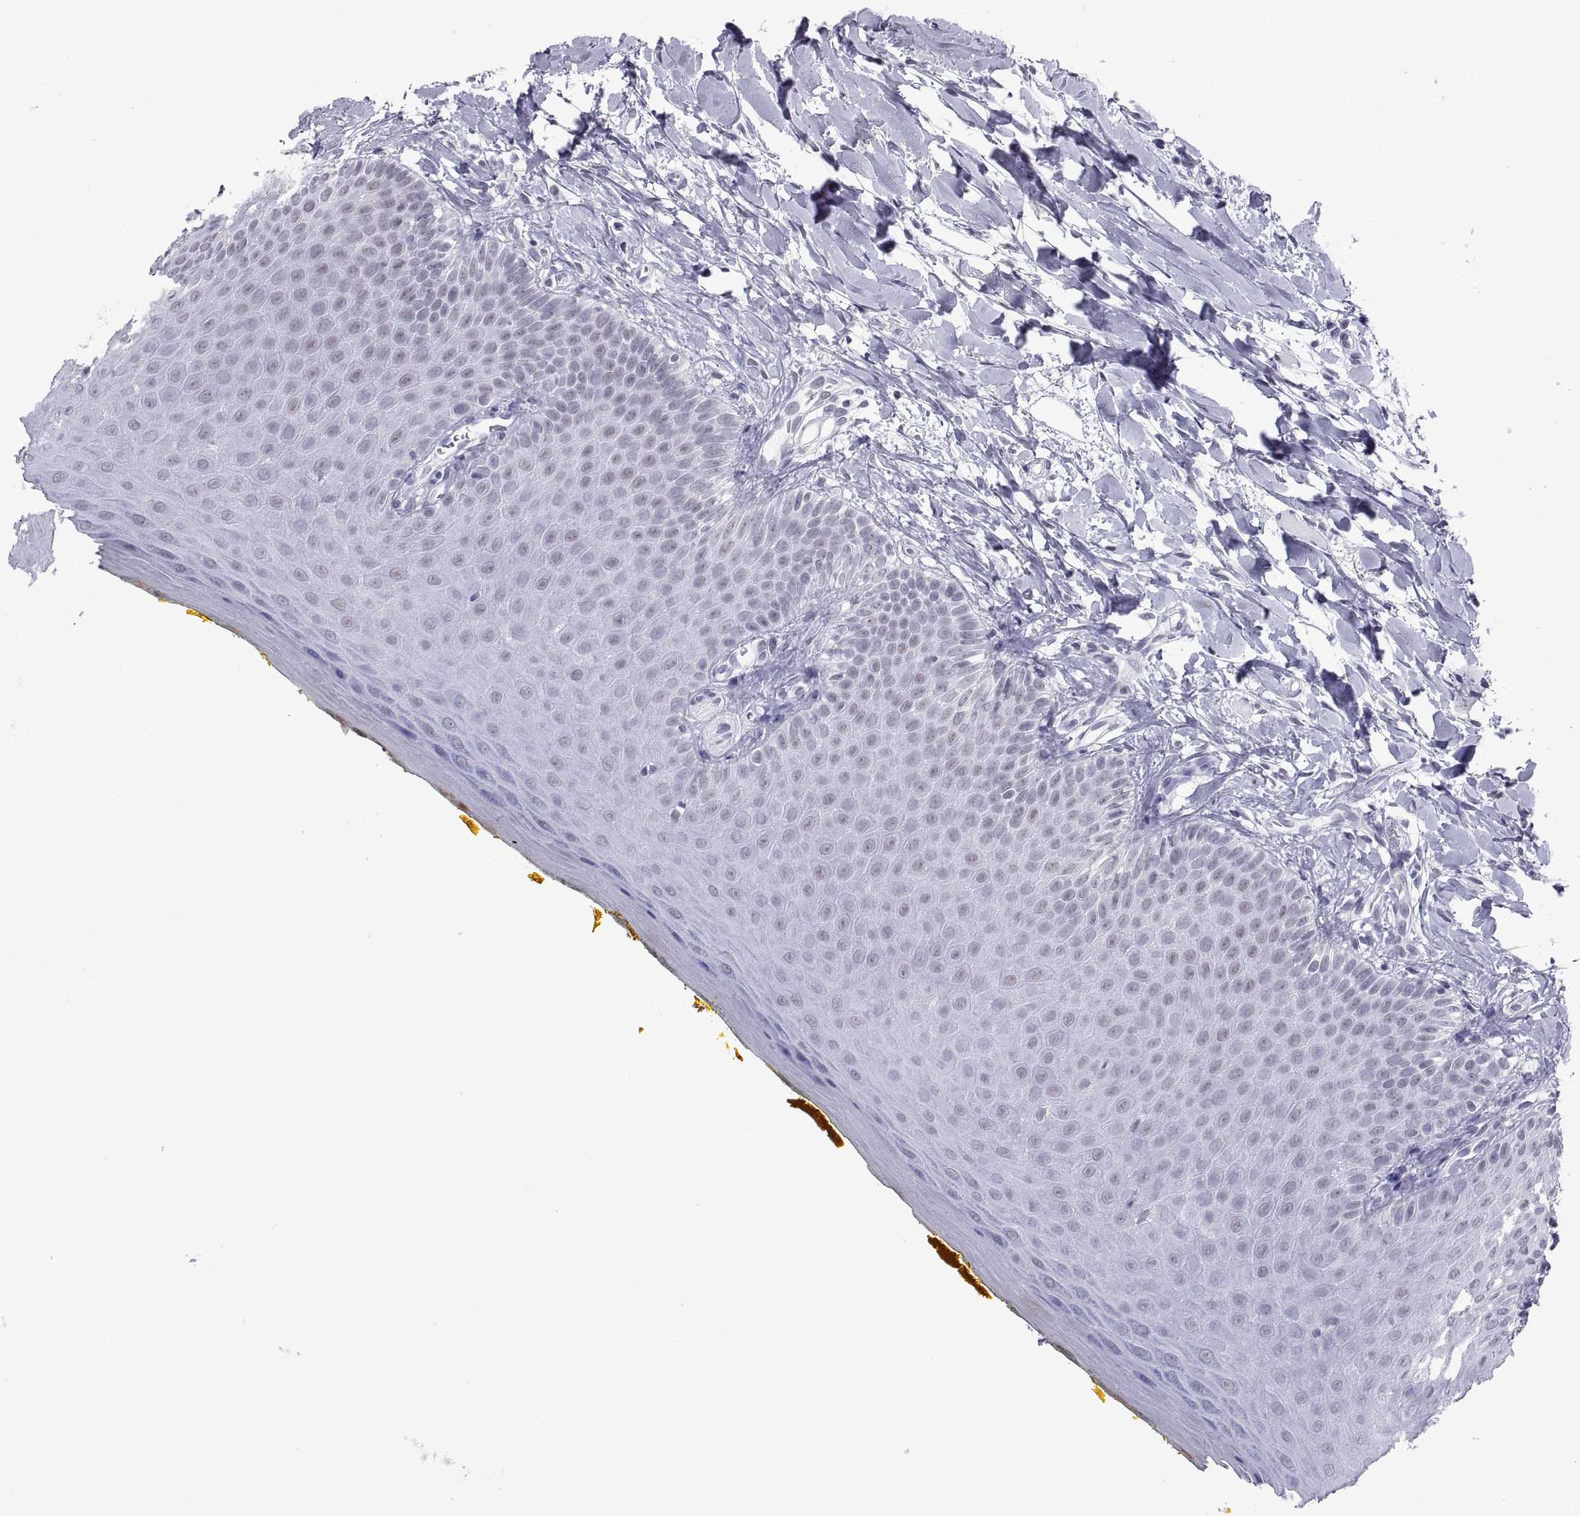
{"staining": {"intensity": "negative", "quantity": "none", "location": "none"}, "tissue": "oral mucosa", "cell_type": "Squamous epithelial cells", "image_type": "normal", "snomed": [{"axis": "morphology", "description": "Normal tissue, NOS"}, {"axis": "topography", "description": "Oral tissue"}], "caption": "High magnification brightfield microscopy of normal oral mucosa stained with DAB (3,3'-diaminobenzidine) (brown) and counterstained with hematoxylin (blue): squamous epithelial cells show no significant positivity. The staining is performed using DAB brown chromogen with nuclei counter-stained in using hematoxylin.", "gene": "NEUROD6", "patient": {"sex": "female", "age": 43}}